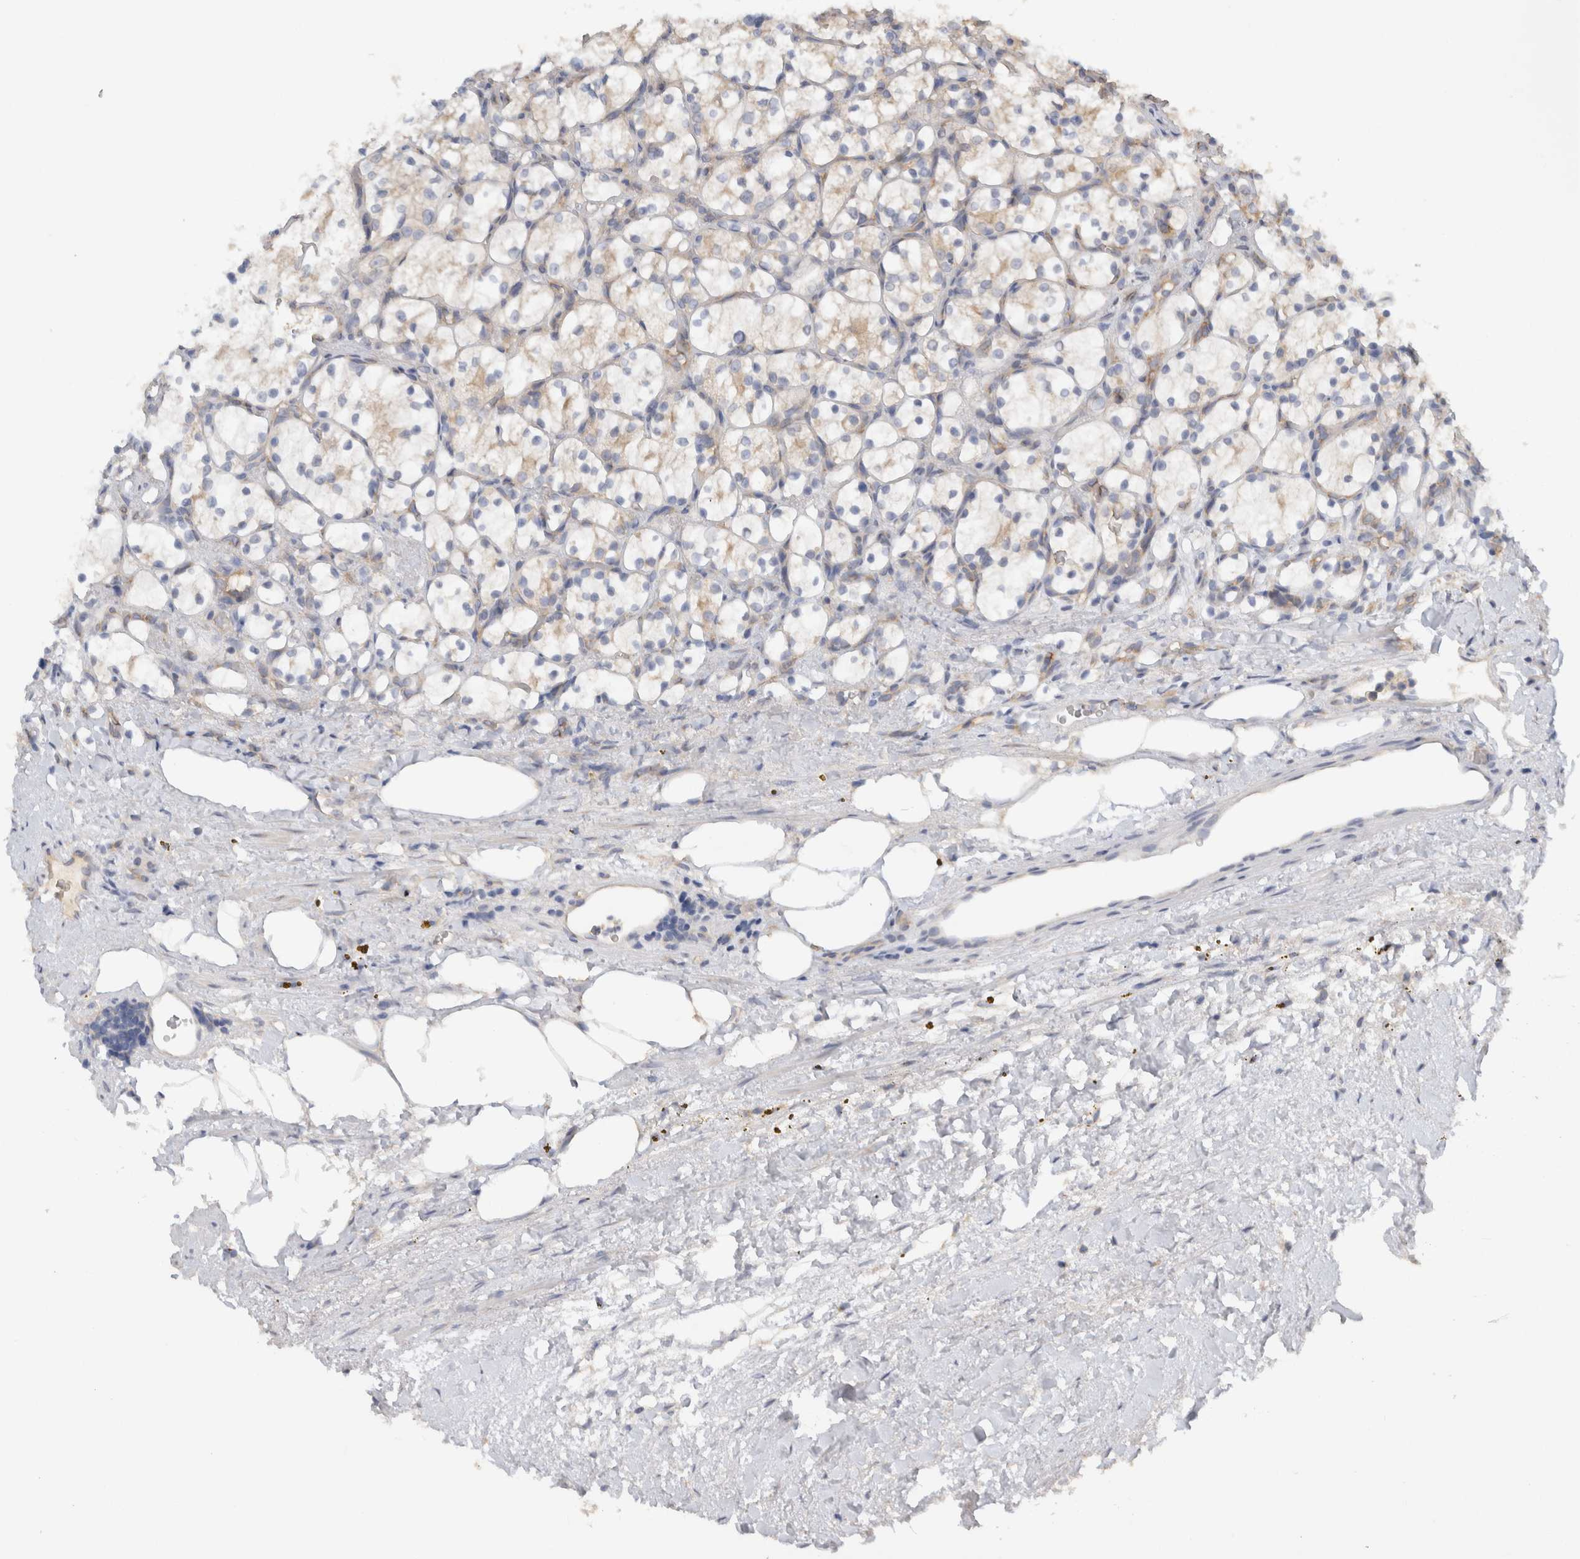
{"staining": {"intensity": "weak", "quantity": "<25%", "location": "cytoplasmic/membranous"}, "tissue": "renal cancer", "cell_type": "Tumor cells", "image_type": "cancer", "snomed": [{"axis": "morphology", "description": "Adenocarcinoma, NOS"}, {"axis": "topography", "description": "Kidney"}], "caption": "IHC micrograph of human renal cancer (adenocarcinoma) stained for a protein (brown), which demonstrates no expression in tumor cells.", "gene": "EIF4G3", "patient": {"sex": "female", "age": 69}}